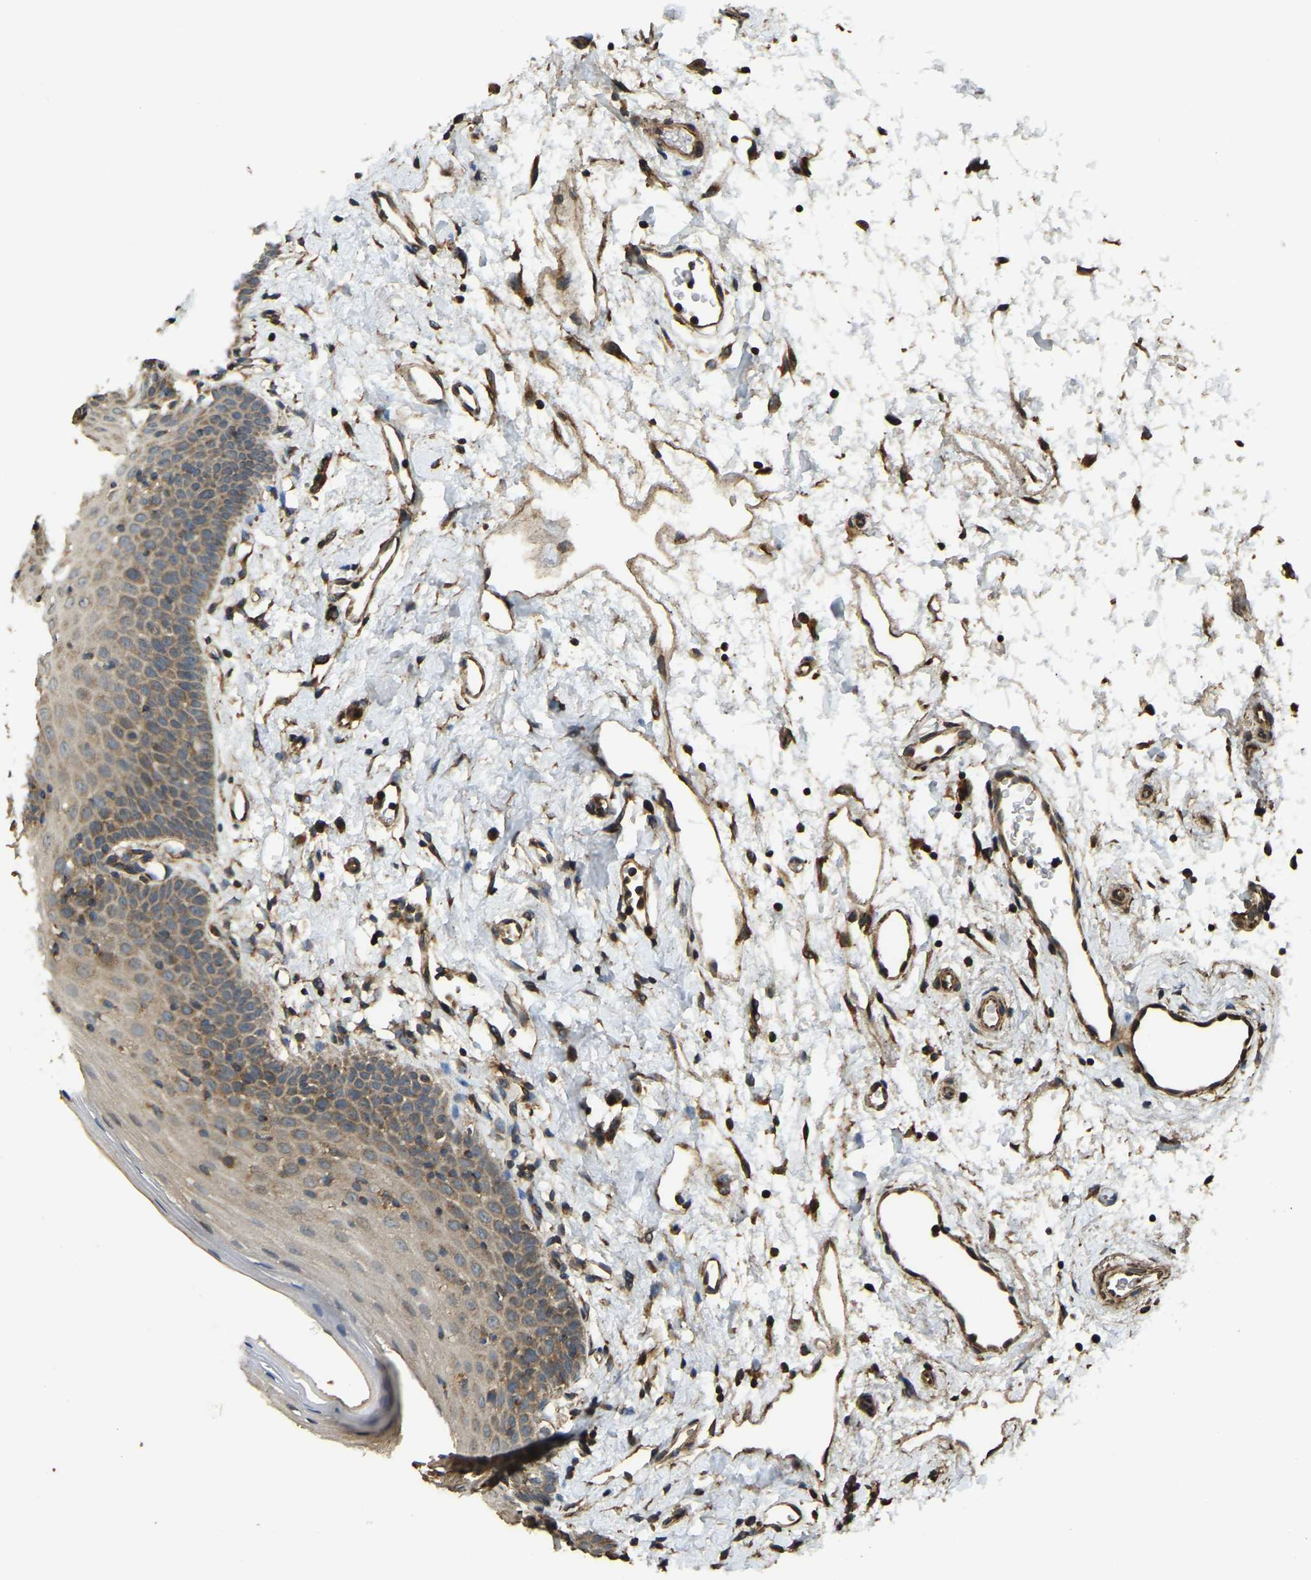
{"staining": {"intensity": "moderate", "quantity": "25%-75%", "location": "cytoplasmic/membranous"}, "tissue": "oral mucosa", "cell_type": "Squamous epithelial cells", "image_type": "normal", "snomed": [{"axis": "morphology", "description": "Normal tissue, NOS"}, {"axis": "topography", "description": "Oral tissue"}], "caption": "An image showing moderate cytoplasmic/membranous expression in about 25%-75% of squamous epithelial cells in unremarkable oral mucosa, as visualized by brown immunohistochemical staining.", "gene": "GNG2", "patient": {"sex": "male", "age": 66}}